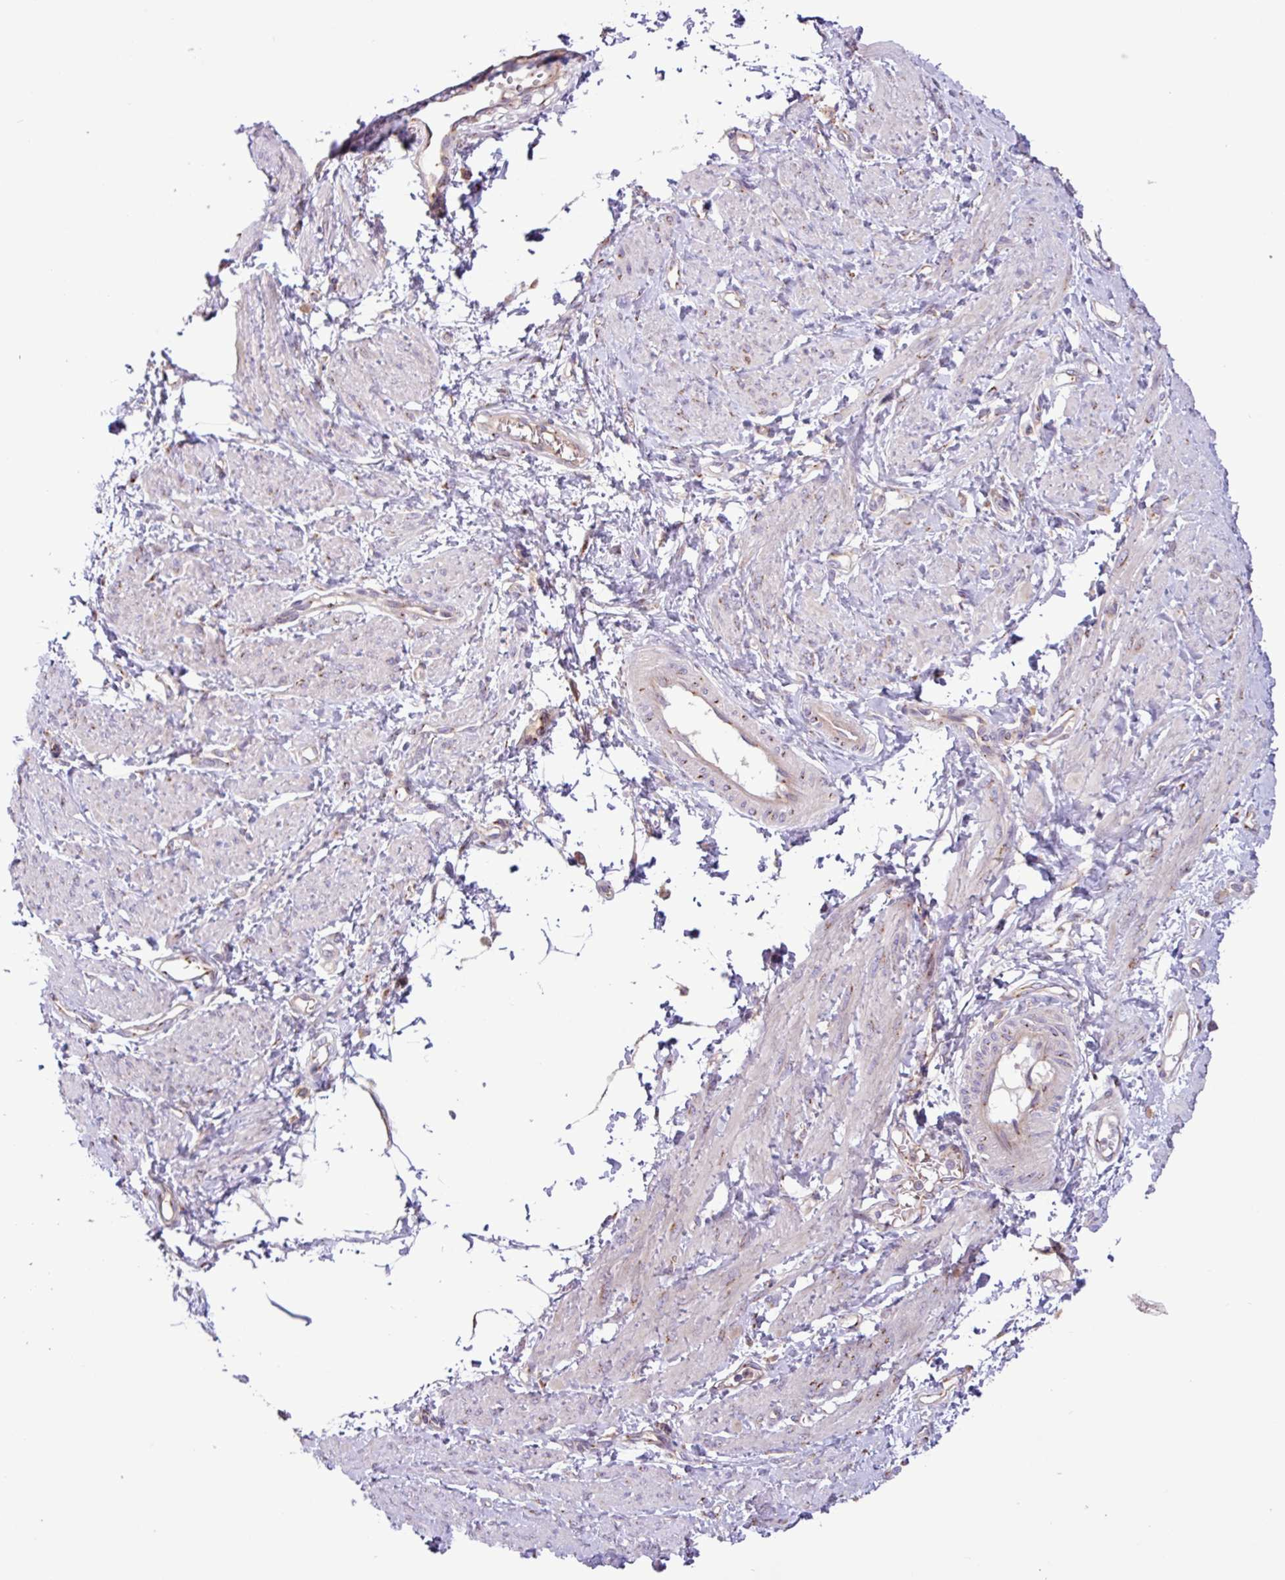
{"staining": {"intensity": "negative", "quantity": "none", "location": "none"}, "tissue": "smooth muscle", "cell_type": "Smooth muscle cells", "image_type": "normal", "snomed": [{"axis": "morphology", "description": "Normal tissue, NOS"}, {"axis": "topography", "description": "Smooth muscle"}, {"axis": "topography", "description": "Uterus"}], "caption": "This is an IHC image of unremarkable smooth muscle. There is no positivity in smooth muscle cells.", "gene": "RAB19", "patient": {"sex": "female", "age": 39}}